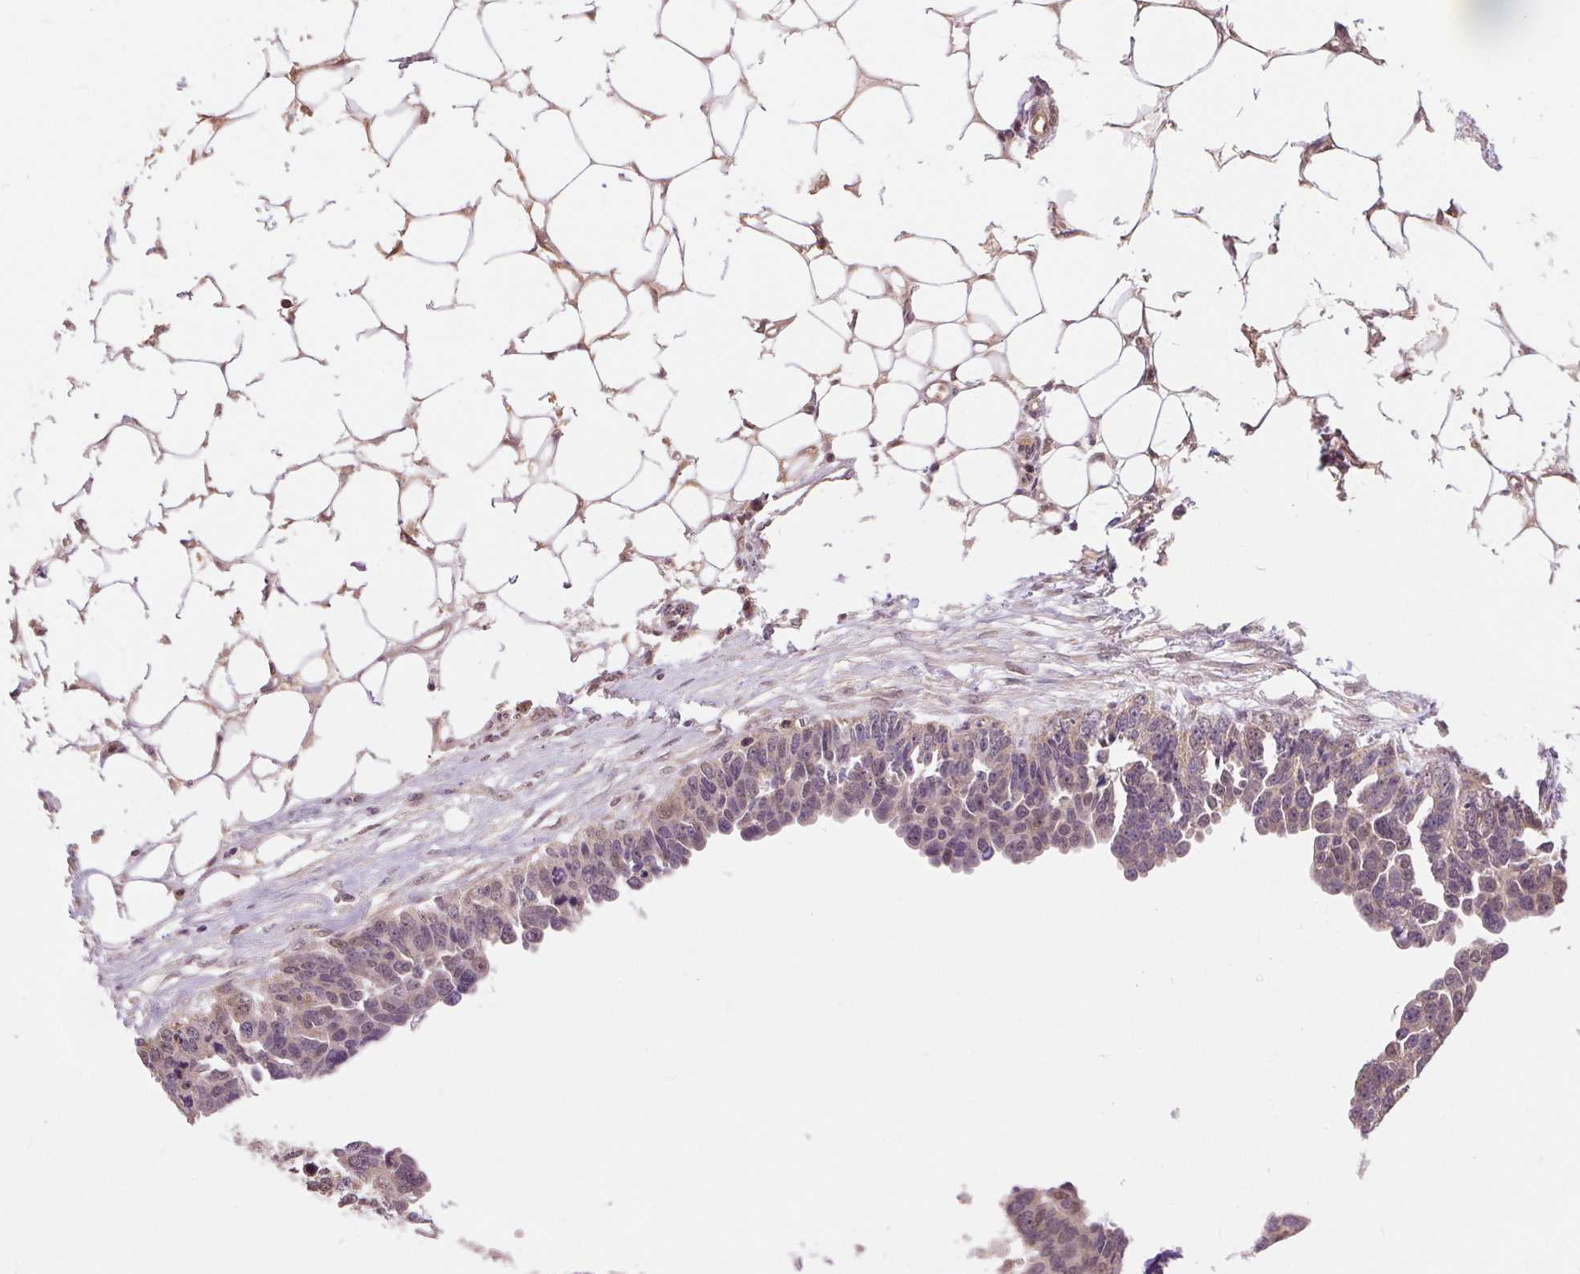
{"staining": {"intensity": "weak", "quantity": "<25%", "location": "nuclear"}, "tissue": "ovarian cancer", "cell_type": "Tumor cells", "image_type": "cancer", "snomed": [{"axis": "morphology", "description": "Cystadenocarcinoma, serous, NOS"}, {"axis": "topography", "description": "Ovary"}], "caption": "IHC image of ovarian cancer stained for a protein (brown), which reveals no staining in tumor cells.", "gene": "TMEM273", "patient": {"sex": "female", "age": 76}}